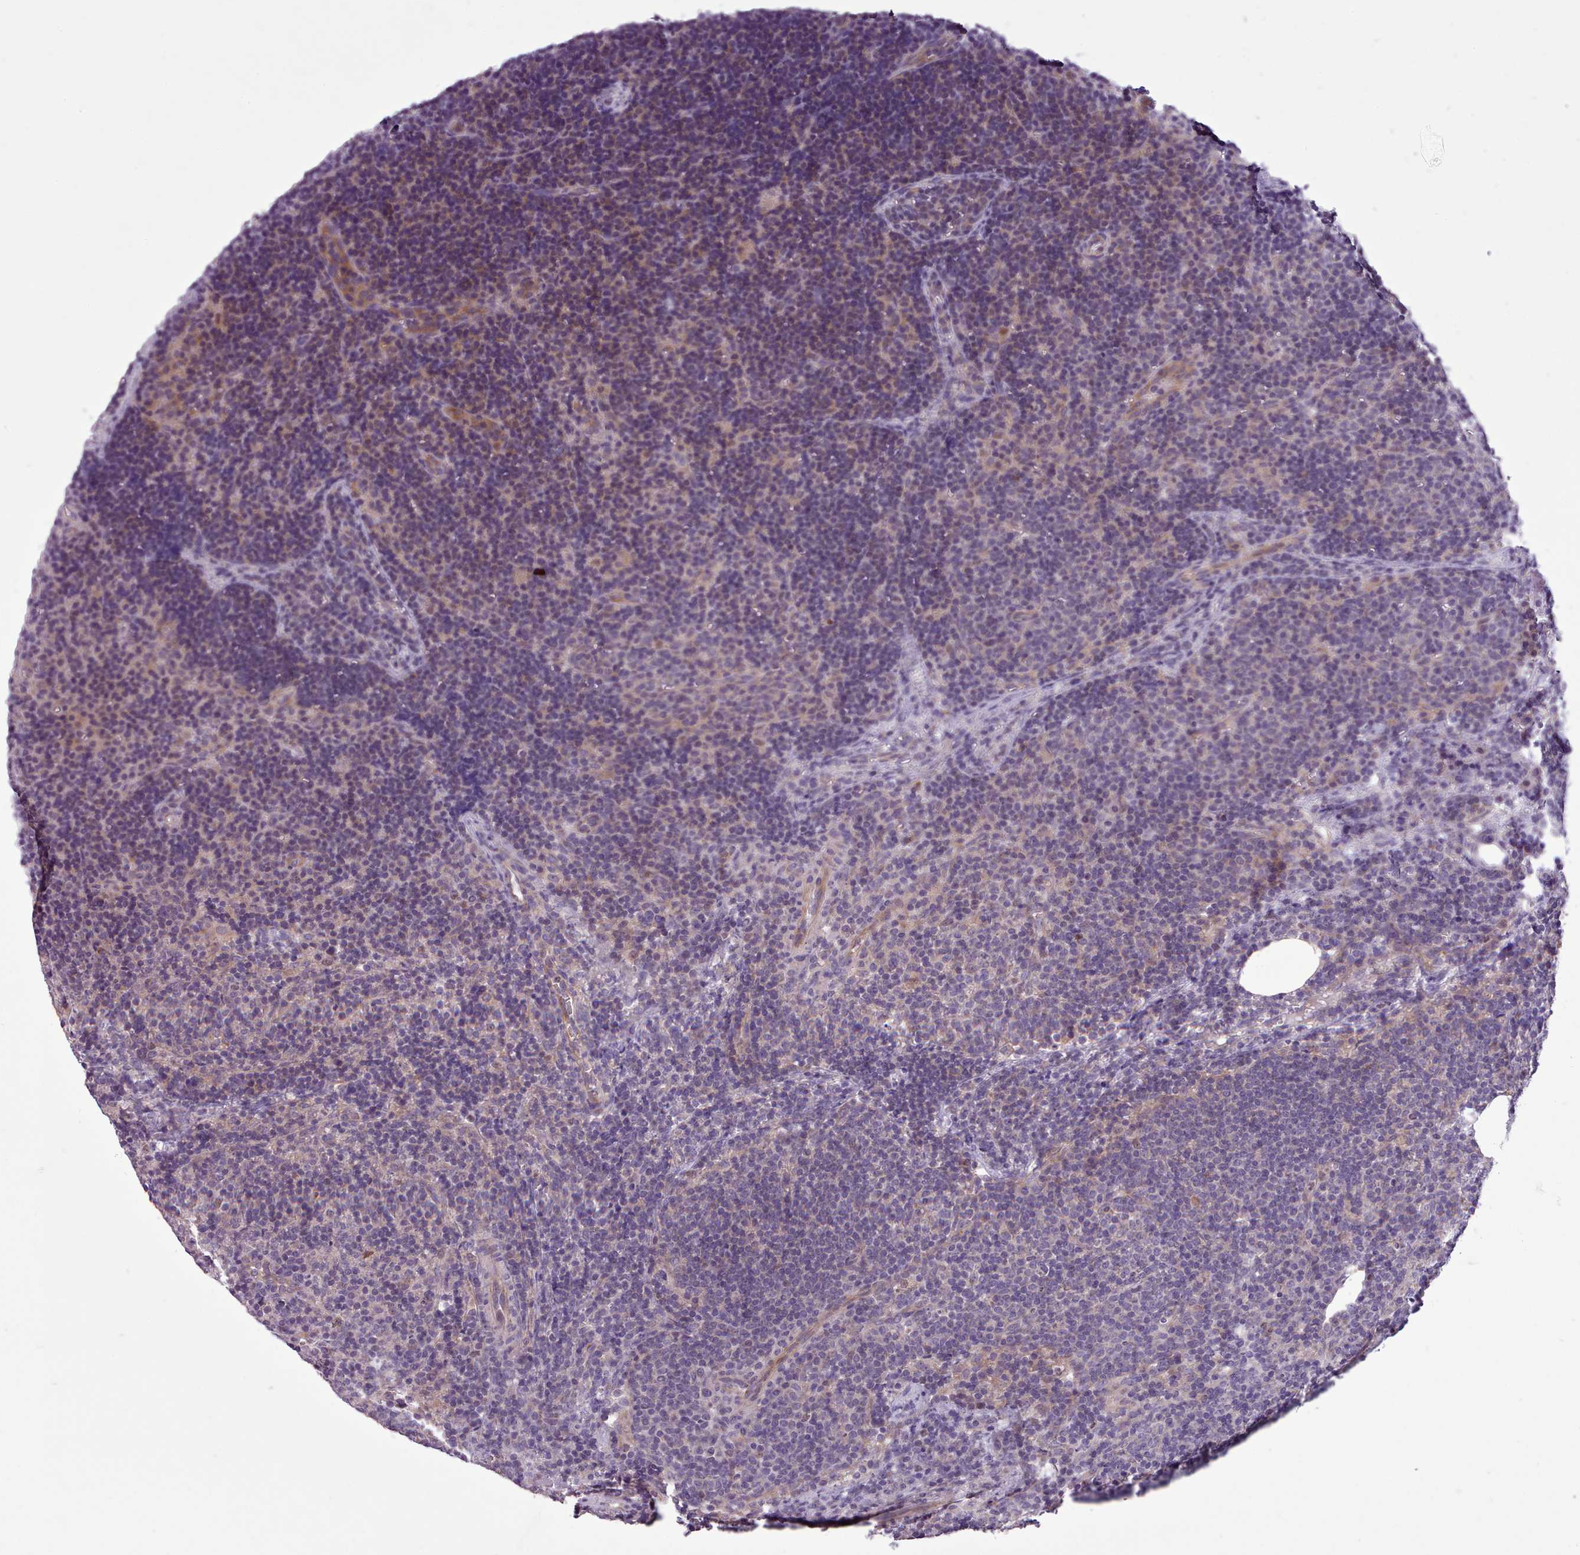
{"staining": {"intensity": "weak", "quantity": "<25%", "location": "cytoplasmic/membranous"}, "tissue": "lymph node", "cell_type": "Germinal center cells", "image_type": "normal", "snomed": [{"axis": "morphology", "description": "Normal tissue, NOS"}, {"axis": "topography", "description": "Lymph node"}], "caption": "Human lymph node stained for a protein using immunohistochemistry (IHC) reveals no staining in germinal center cells.", "gene": "SLURP1", "patient": {"sex": "female", "age": 30}}